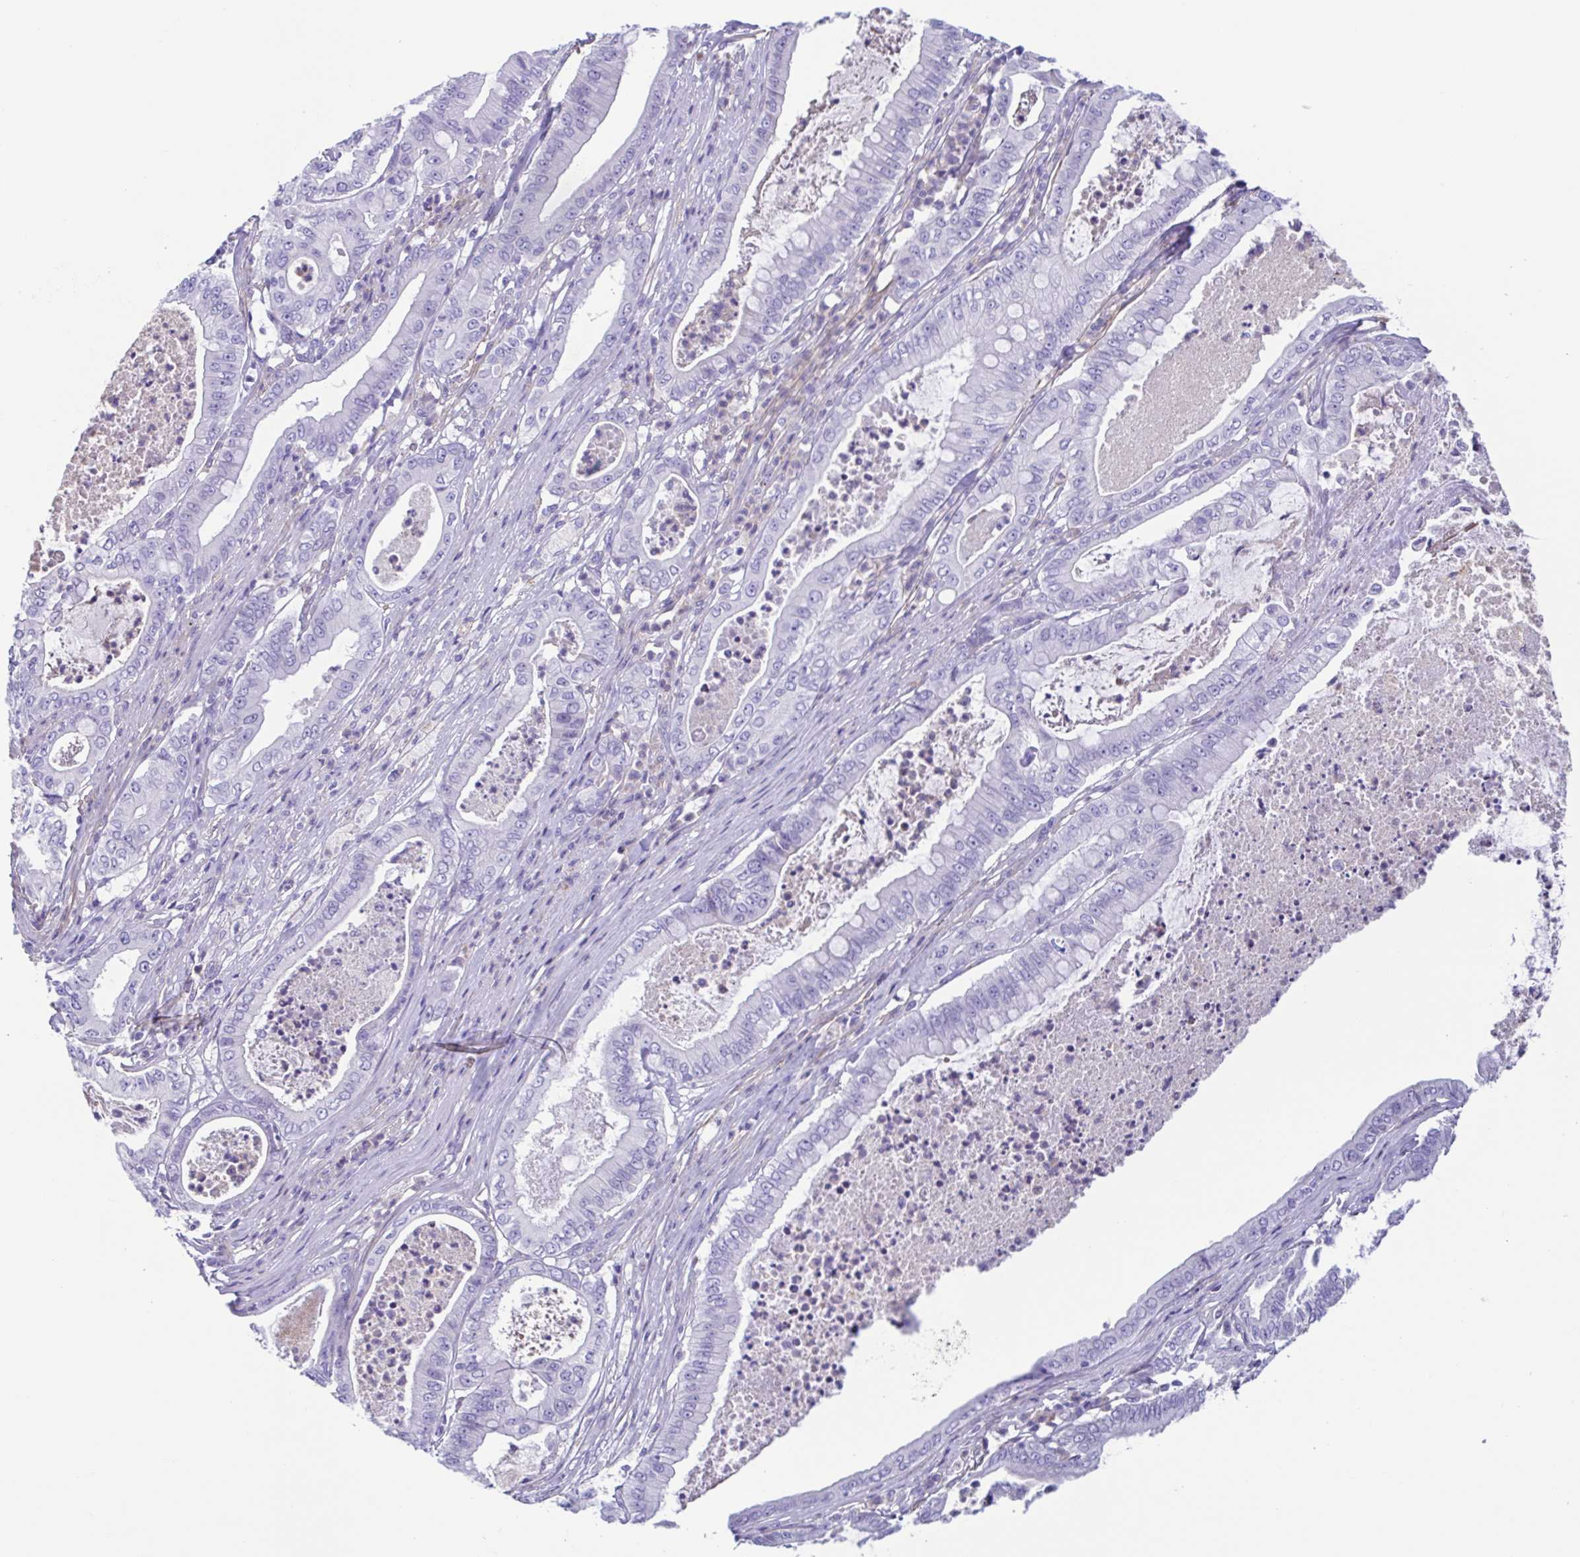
{"staining": {"intensity": "negative", "quantity": "none", "location": "none"}, "tissue": "pancreatic cancer", "cell_type": "Tumor cells", "image_type": "cancer", "snomed": [{"axis": "morphology", "description": "Adenocarcinoma, NOS"}, {"axis": "topography", "description": "Pancreas"}], "caption": "Image shows no protein expression in tumor cells of pancreatic cancer tissue.", "gene": "CYP11B1", "patient": {"sex": "male", "age": 71}}